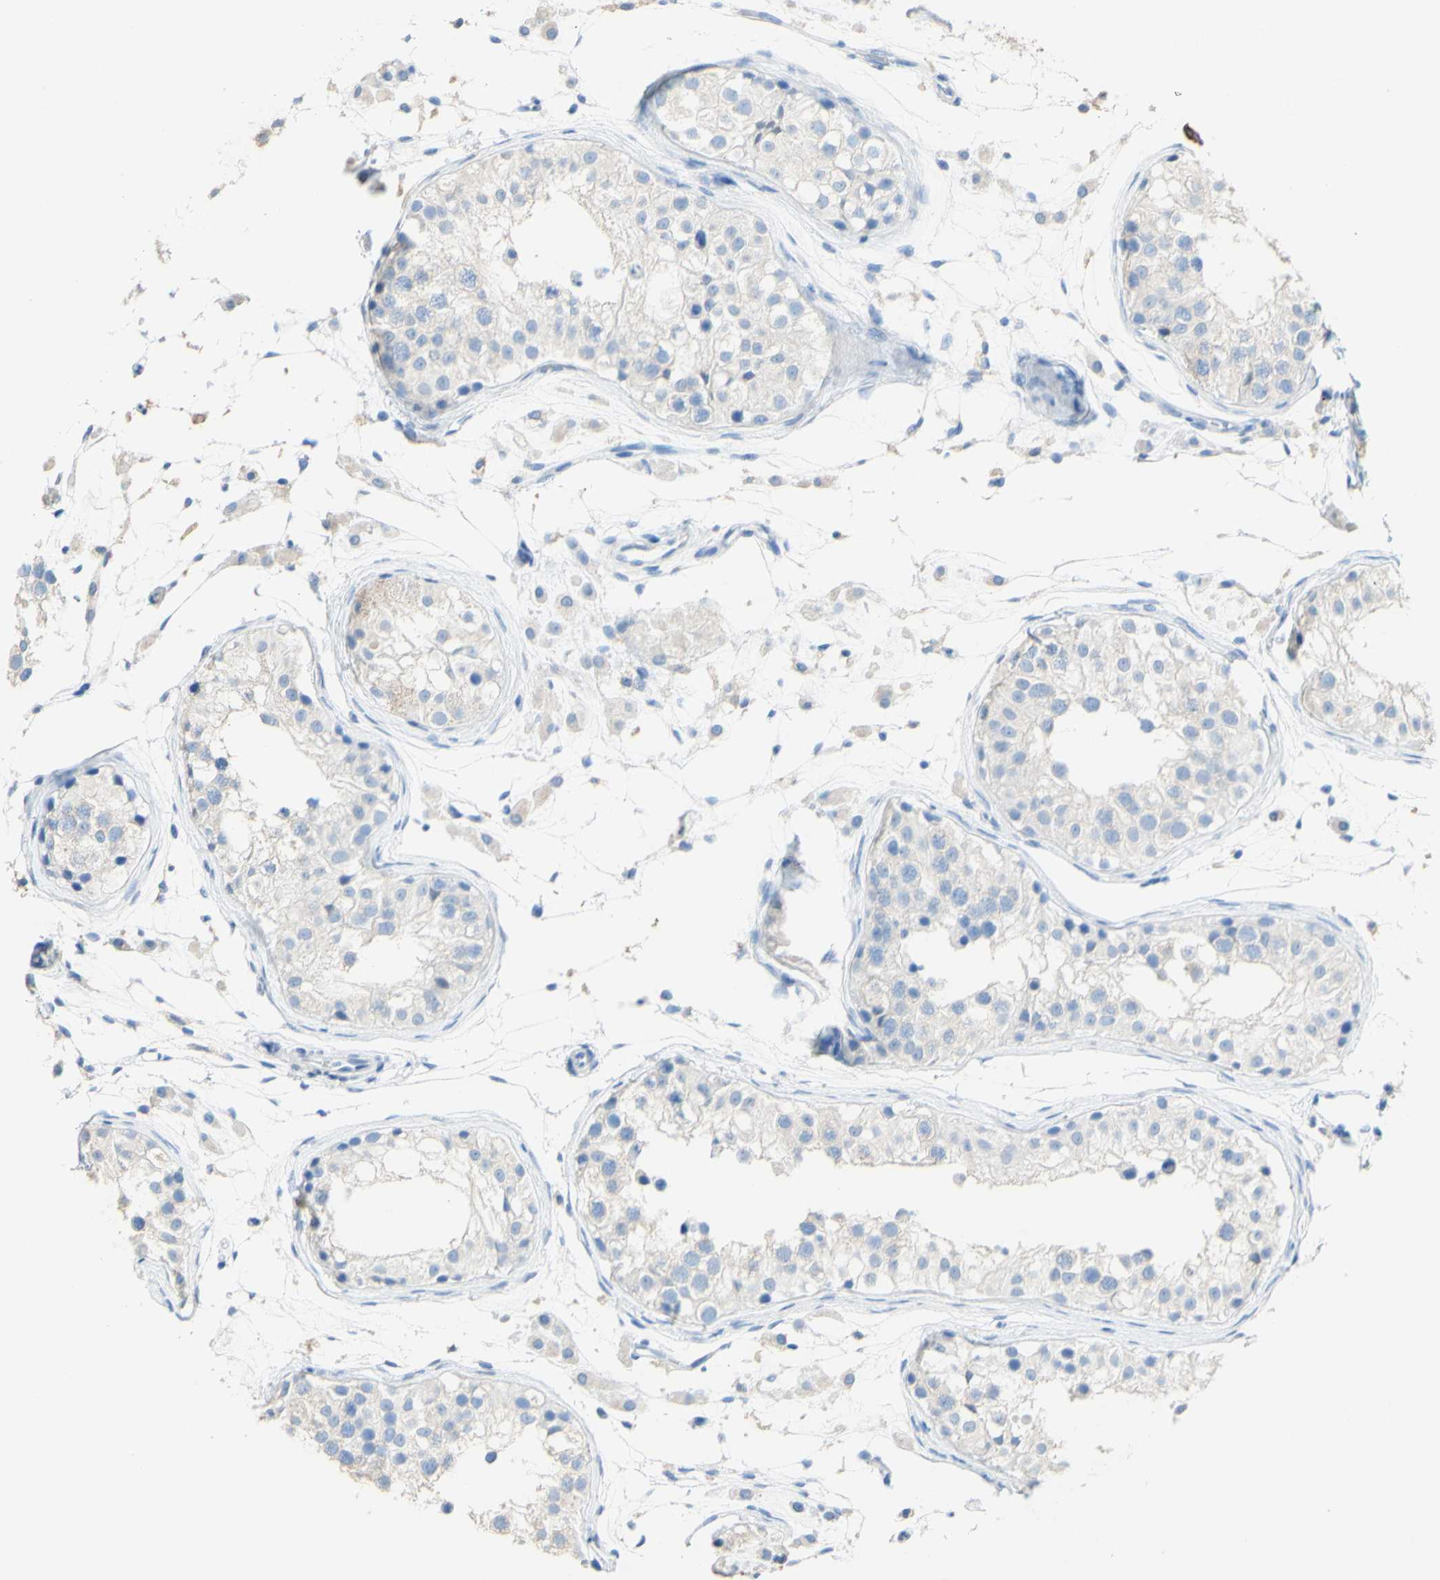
{"staining": {"intensity": "negative", "quantity": "none", "location": "none"}, "tissue": "testis", "cell_type": "Cells in seminiferous ducts", "image_type": "normal", "snomed": [{"axis": "morphology", "description": "Normal tissue, NOS"}, {"axis": "morphology", "description": "Adenocarcinoma, metastatic, NOS"}, {"axis": "topography", "description": "Testis"}], "caption": "The image exhibits no significant expression in cells in seminiferous ducts of testis. (Stains: DAB IHC with hematoxylin counter stain, Microscopy: brightfield microscopy at high magnification).", "gene": "DSC2", "patient": {"sex": "male", "age": 26}}